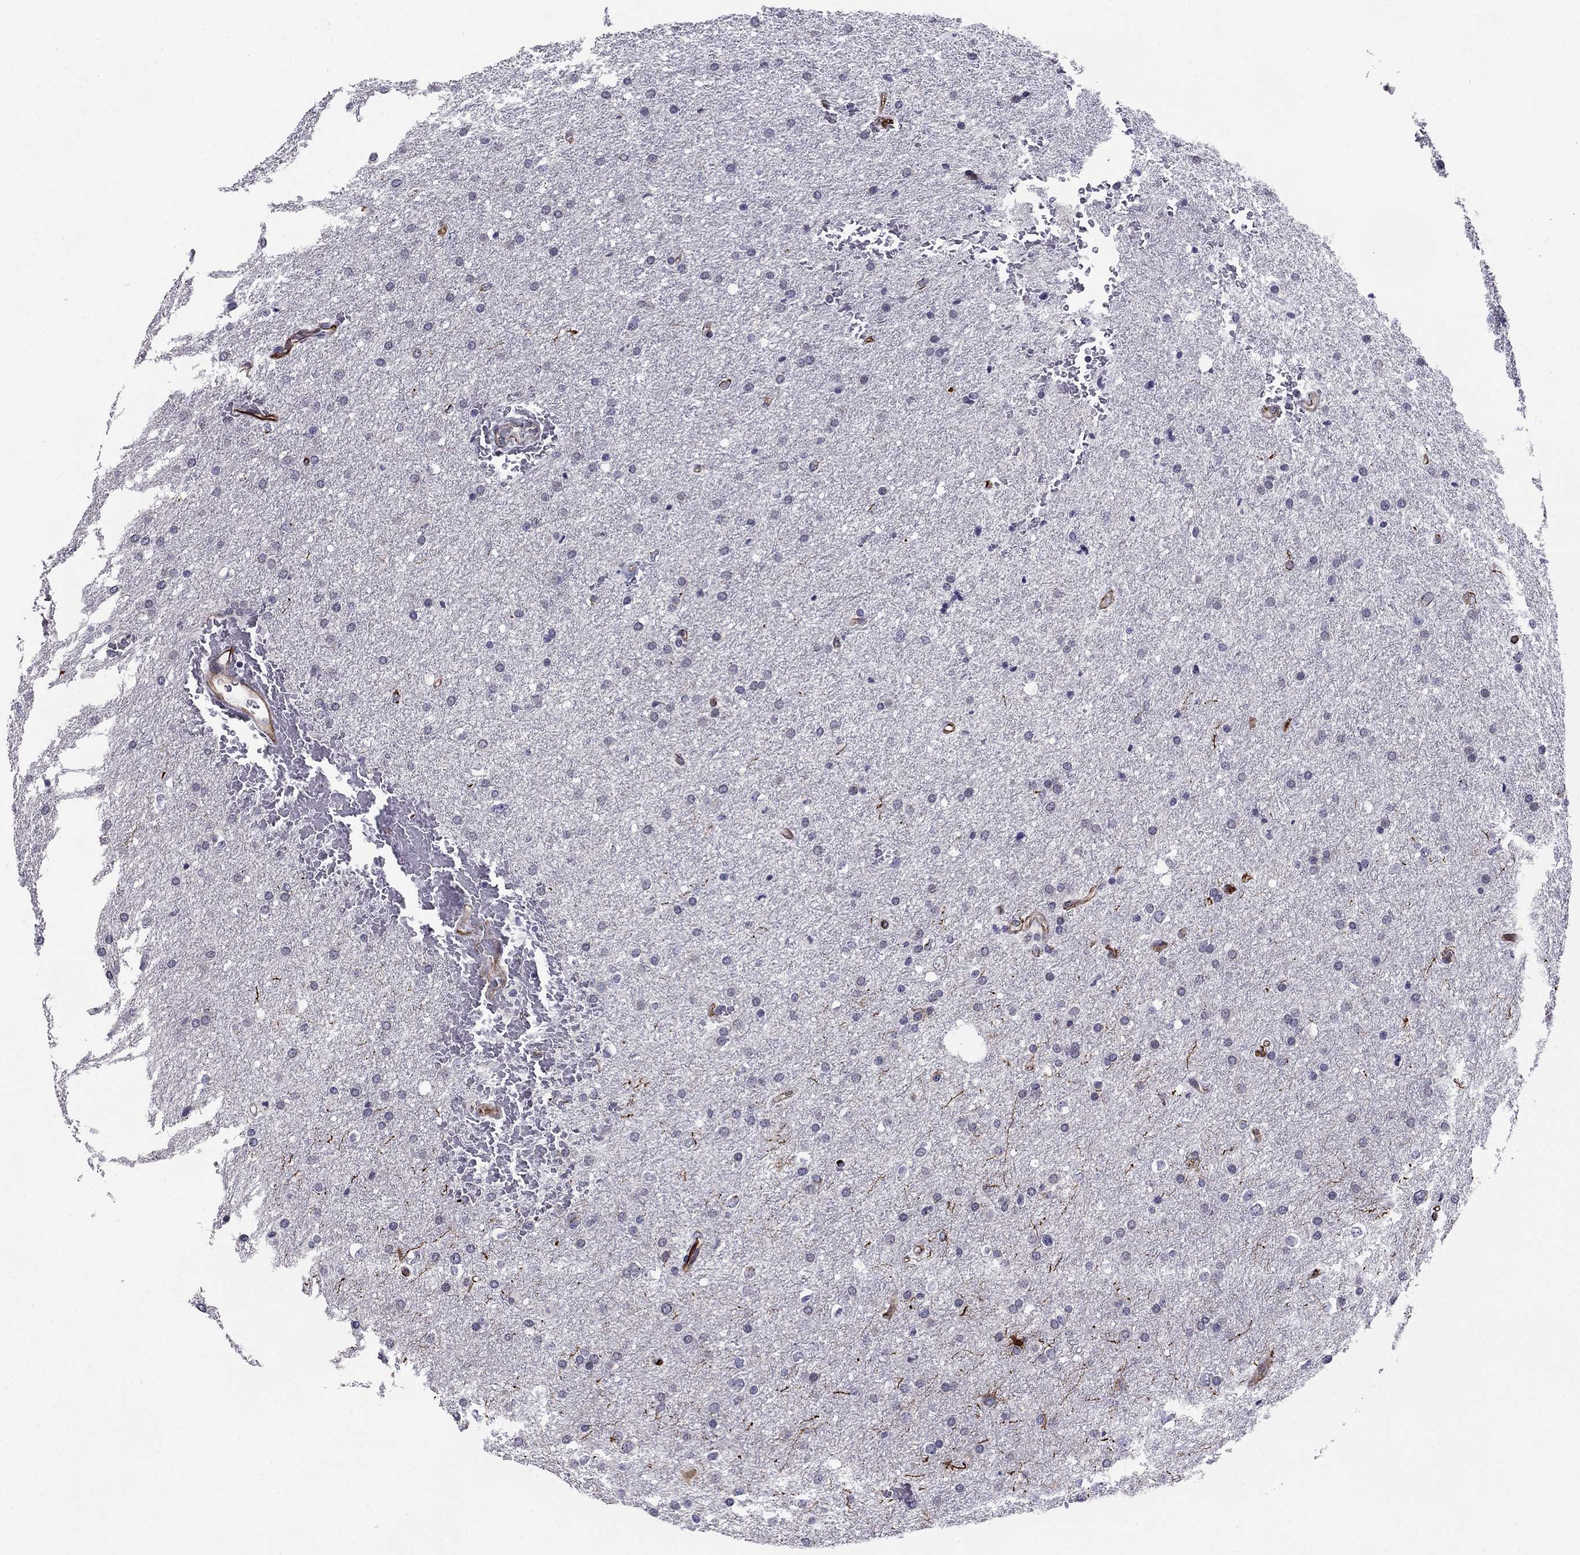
{"staining": {"intensity": "negative", "quantity": "none", "location": "none"}, "tissue": "glioma", "cell_type": "Tumor cells", "image_type": "cancer", "snomed": [{"axis": "morphology", "description": "Glioma, malignant, Low grade"}, {"axis": "topography", "description": "Brain"}], "caption": "Histopathology image shows no protein positivity in tumor cells of glioma tissue. Brightfield microscopy of immunohistochemistry (IHC) stained with DAB (3,3'-diaminobenzidine) (brown) and hematoxylin (blue), captured at high magnification.", "gene": "ANKS4B", "patient": {"sex": "female", "age": 37}}